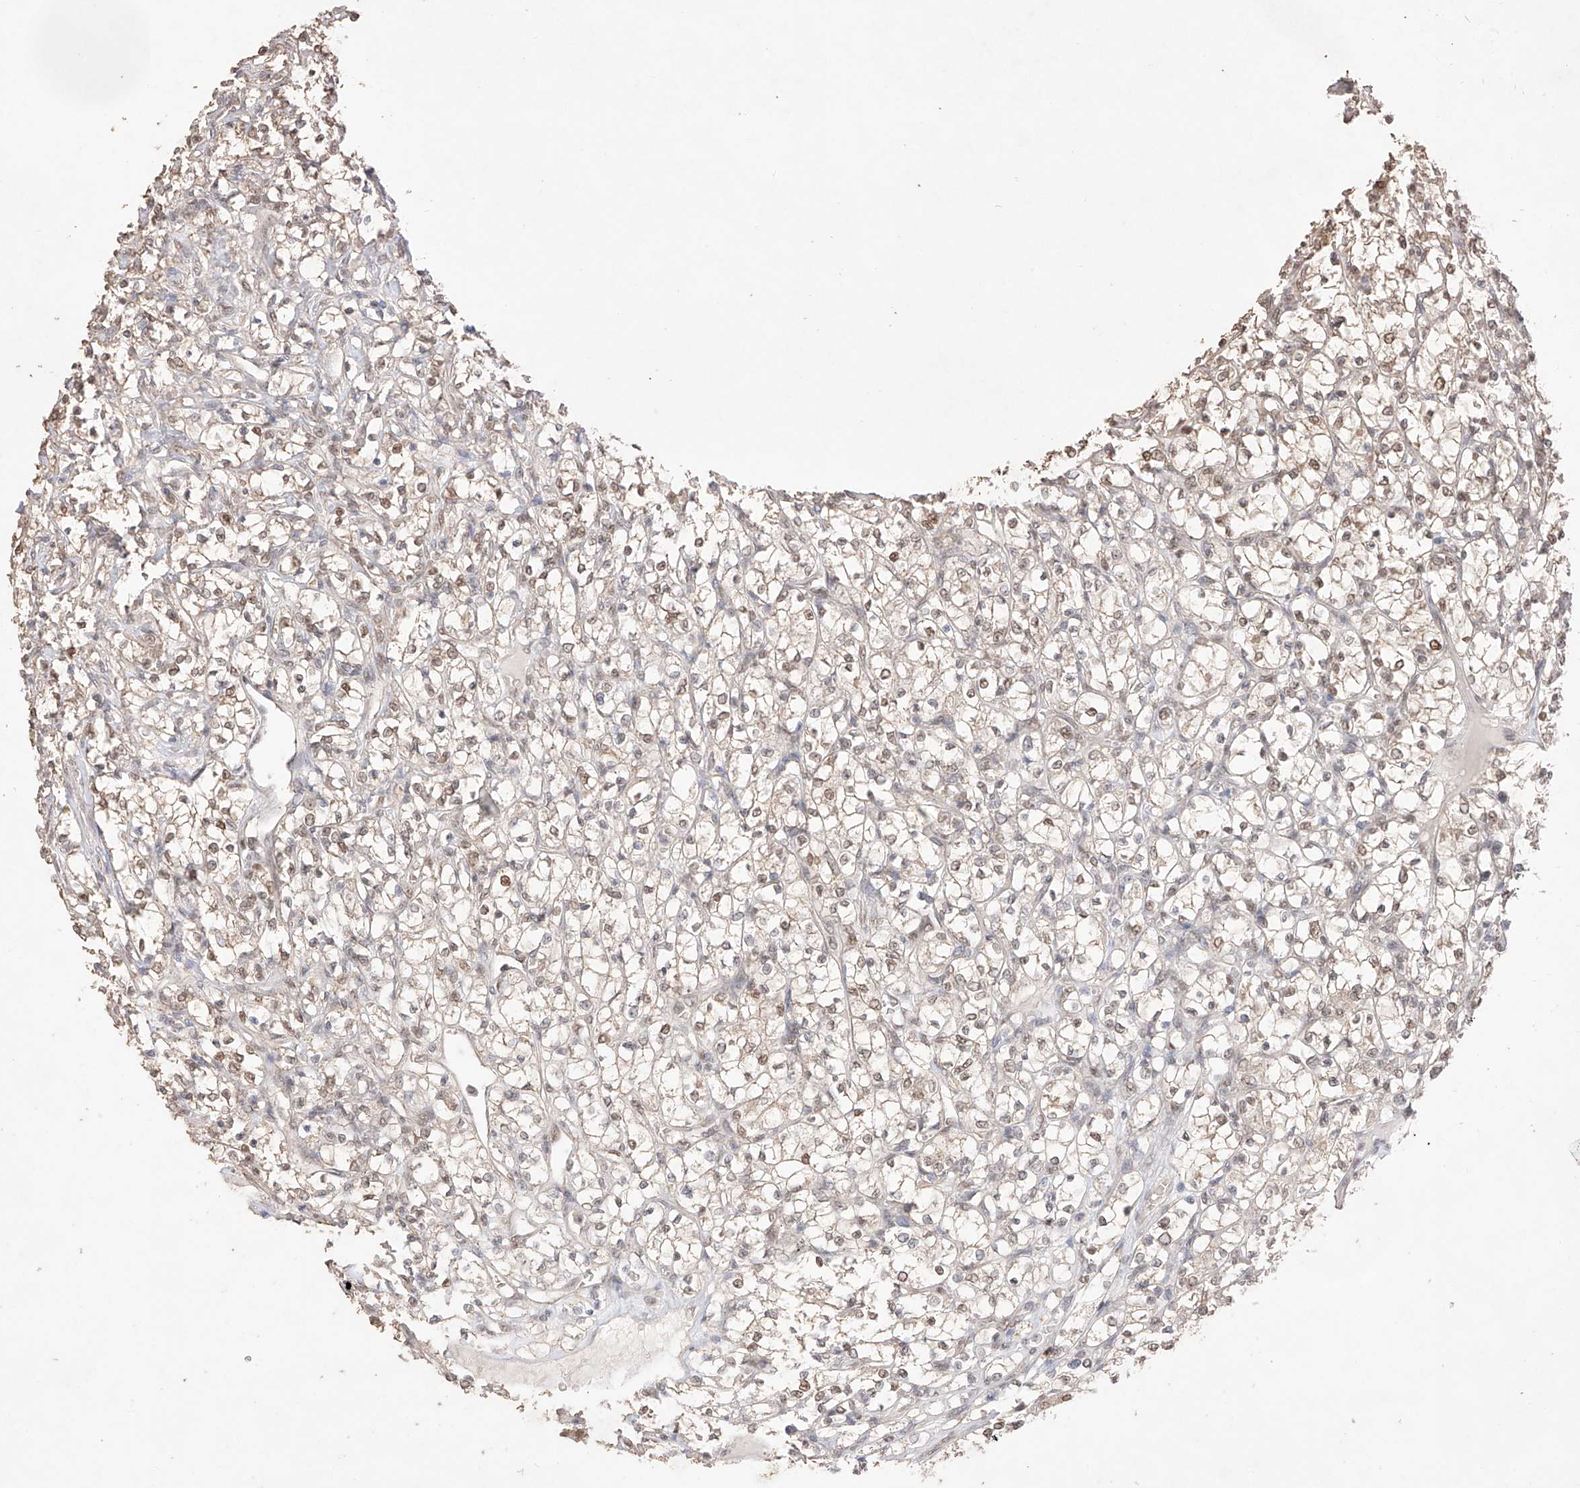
{"staining": {"intensity": "strong", "quantity": "25%-75%", "location": "nuclear"}, "tissue": "renal cancer", "cell_type": "Tumor cells", "image_type": "cancer", "snomed": [{"axis": "morphology", "description": "Adenocarcinoma, NOS"}, {"axis": "topography", "description": "Kidney"}], "caption": "An immunohistochemistry micrograph of neoplastic tissue is shown. Protein staining in brown labels strong nuclear positivity in renal adenocarcinoma within tumor cells. Using DAB (3,3'-diaminobenzidine) (brown) and hematoxylin (blue) stains, captured at high magnification using brightfield microscopy.", "gene": "APIP", "patient": {"sex": "female", "age": 69}}